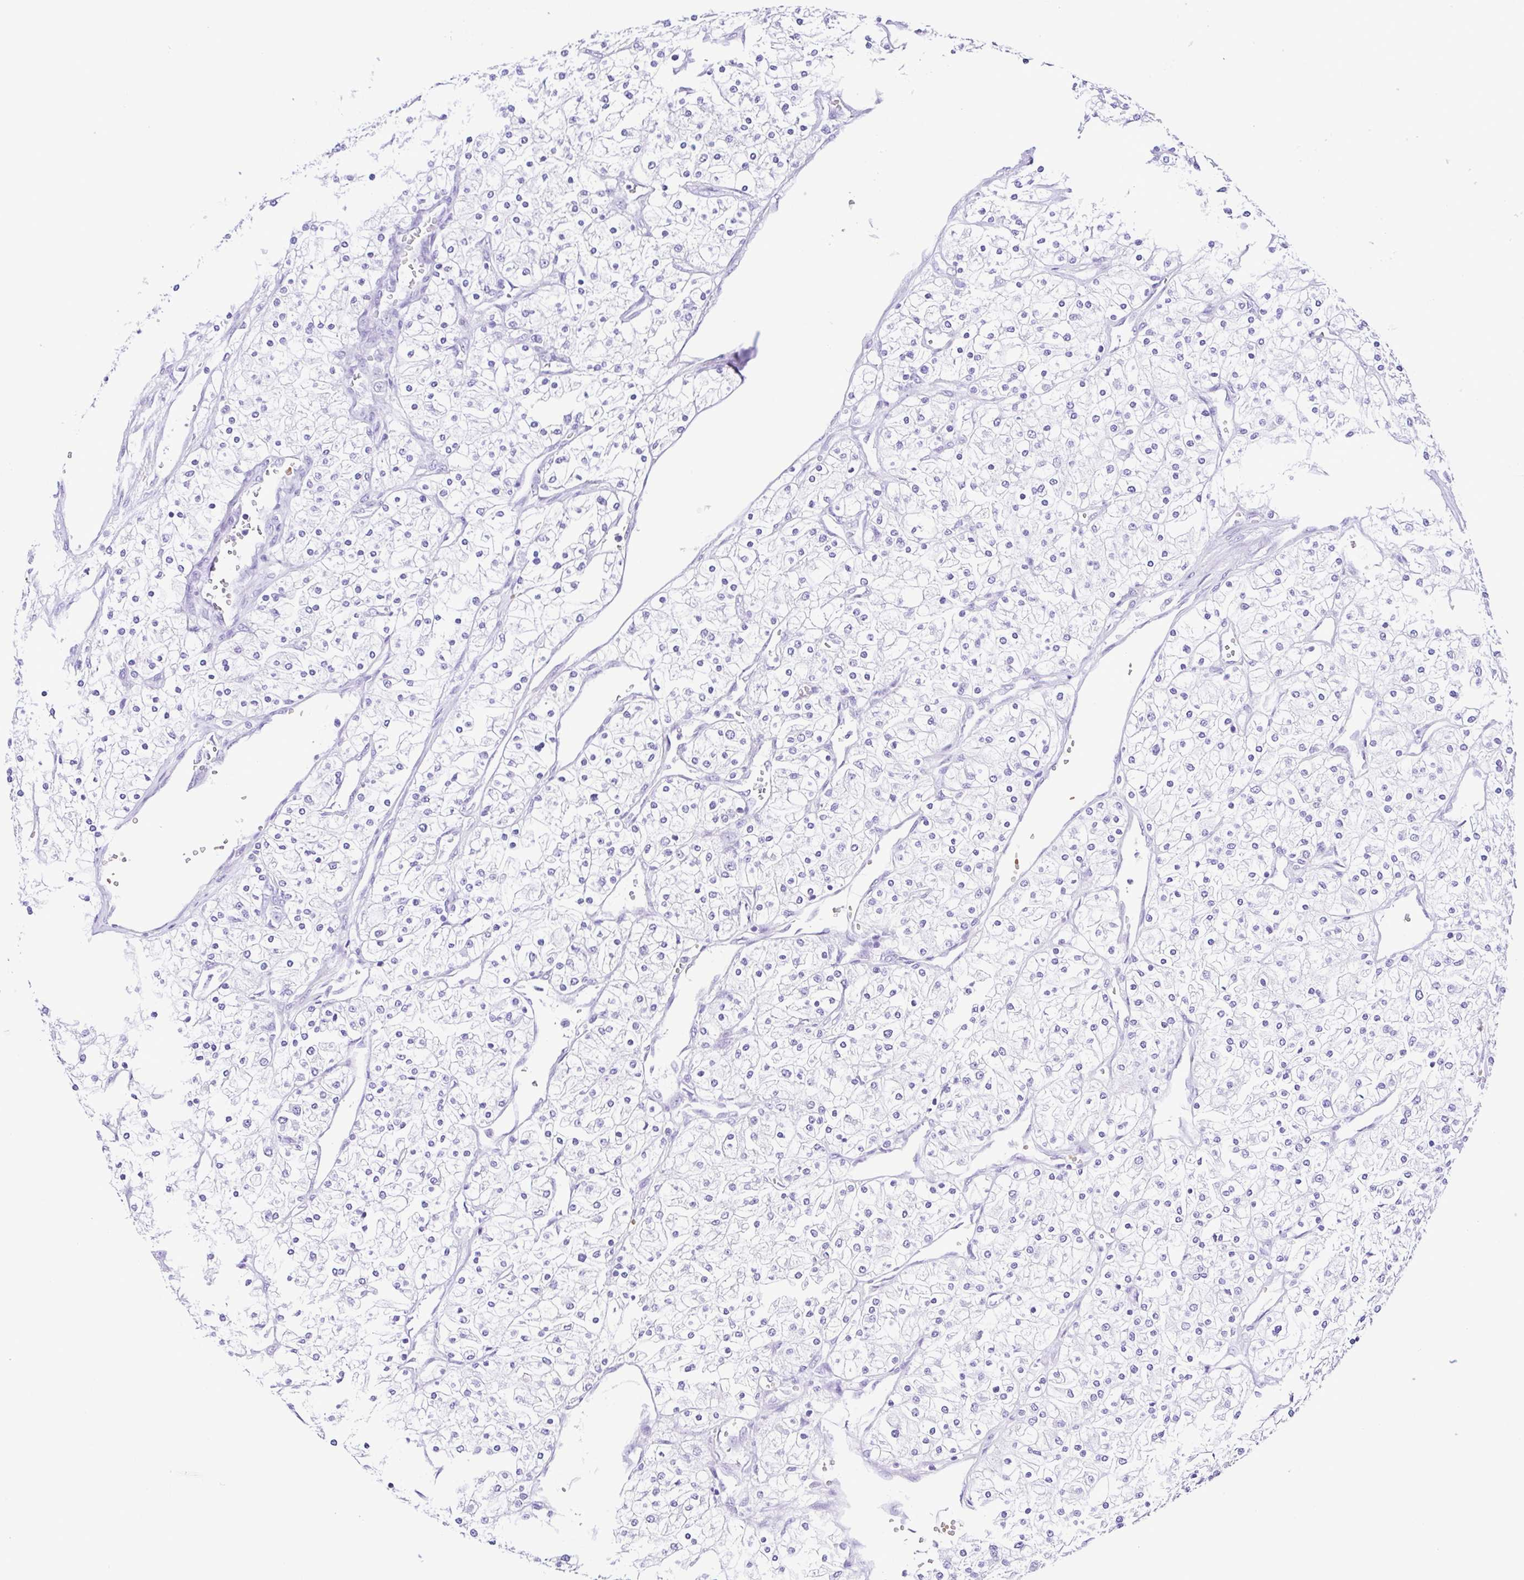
{"staining": {"intensity": "negative", "quantity": "none", "location": "none"}, "tissue": "renal cancer", "cell_type": "Tumor cells", "image_type": "cancer", "snomed": [{"axis": "morphology", "description": "Adenocarcinoma, NOS"}, {"axis": "topography", "description": "Kidney"}], "caption": "Photomicrograph shows no significant protein expression in tumor cells of renal adenocarcinoma.", "gene": "SYT1", "patient": {"sex": "male", "age": 80}}